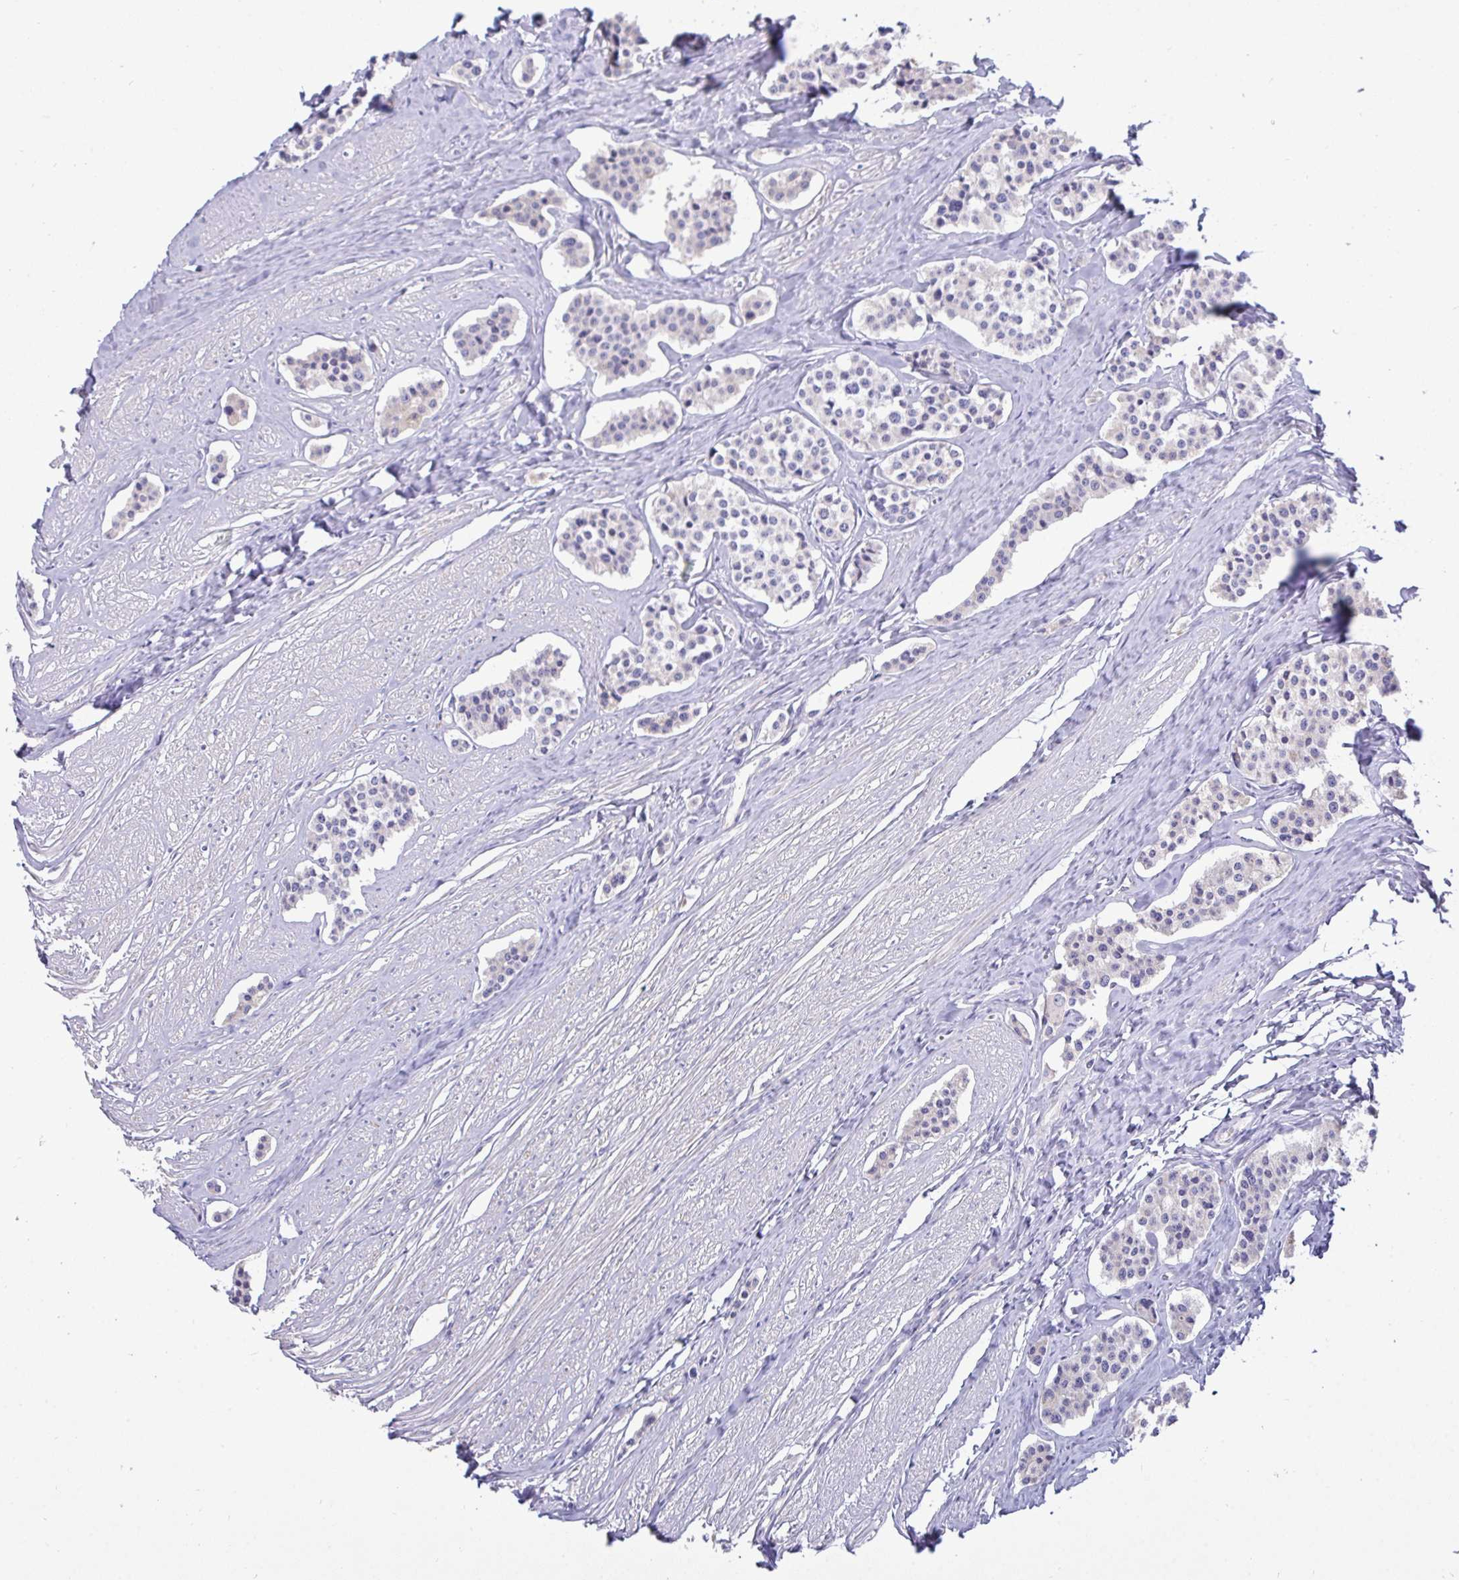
{"staining": {"intensity": "negative", "quantity": "none", "location": "none"}, "tissue": "carcinoid", "cell_type": "Tumor cells", "image_type": "cancer", "snomed": [{"axis": "morphology", "description": "Carcinoid, malignant, NOS"}, {"axis": "topography", "description": "Small intestine"}], "caption": "An immunohistochemistry (IHC) image of malignant carcinoid is shown. There is no staining in tumor cells of malignant carcinoid.", "gene": "ZNF581", "patient": {"sex": "male", "age": 60}}